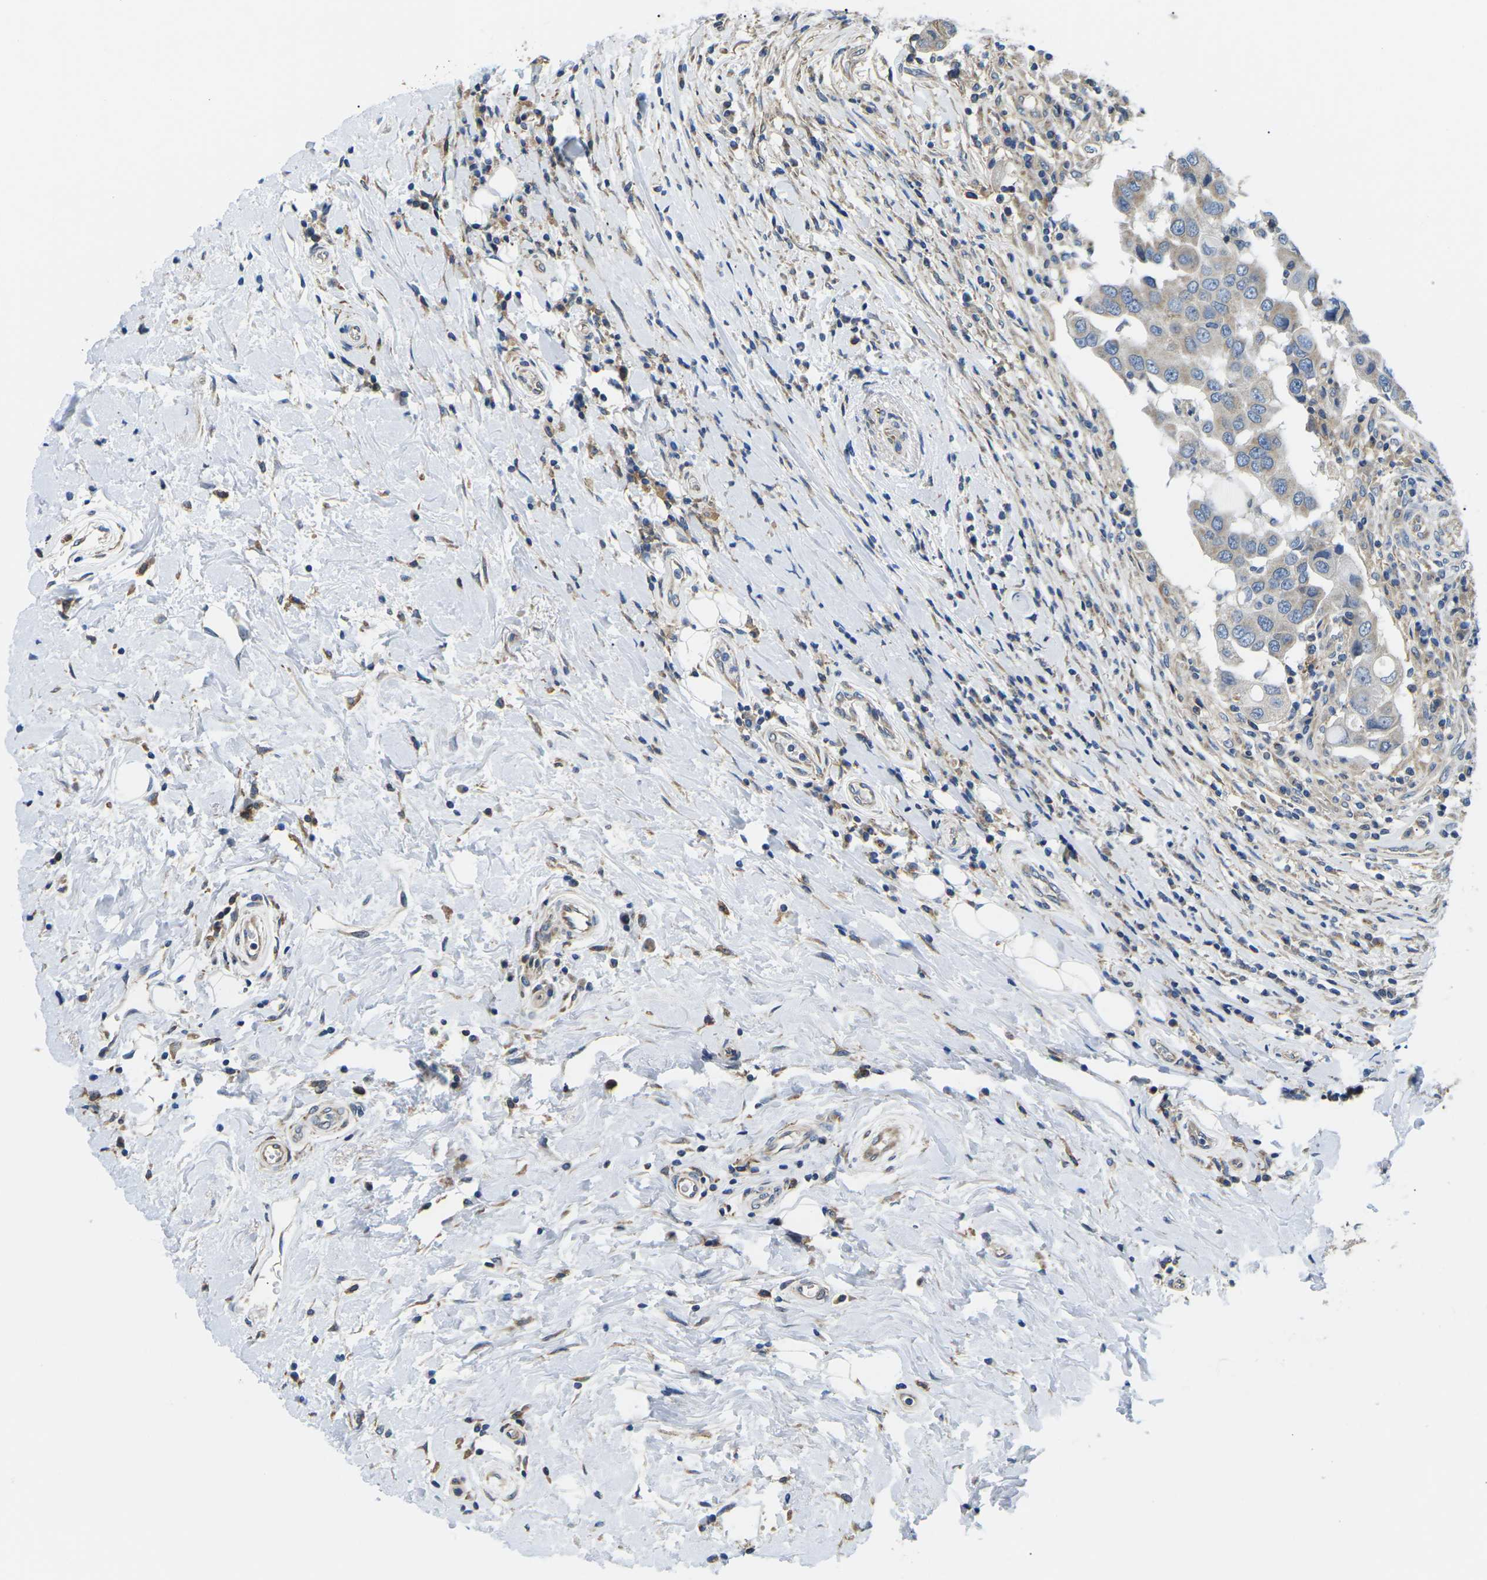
{"staining": {"intensity": "weak", "quantity": "<25%", "location": "cytoplasmic/membranous"}, "tissue": "breast cancer", "cell_type": "Tumor cells", "image_type": "cancer", "snomed": [{"axis": "morphology", "description": "Duct carcinoma"}, {"axis": "topography", "description": "Breast"}], "caption": "There is no significant positivity in tumor cells of breast invasive ductal carcinoma.", "gene": "TMEFF2", "patient": {"sex": "female", "age": 27}}